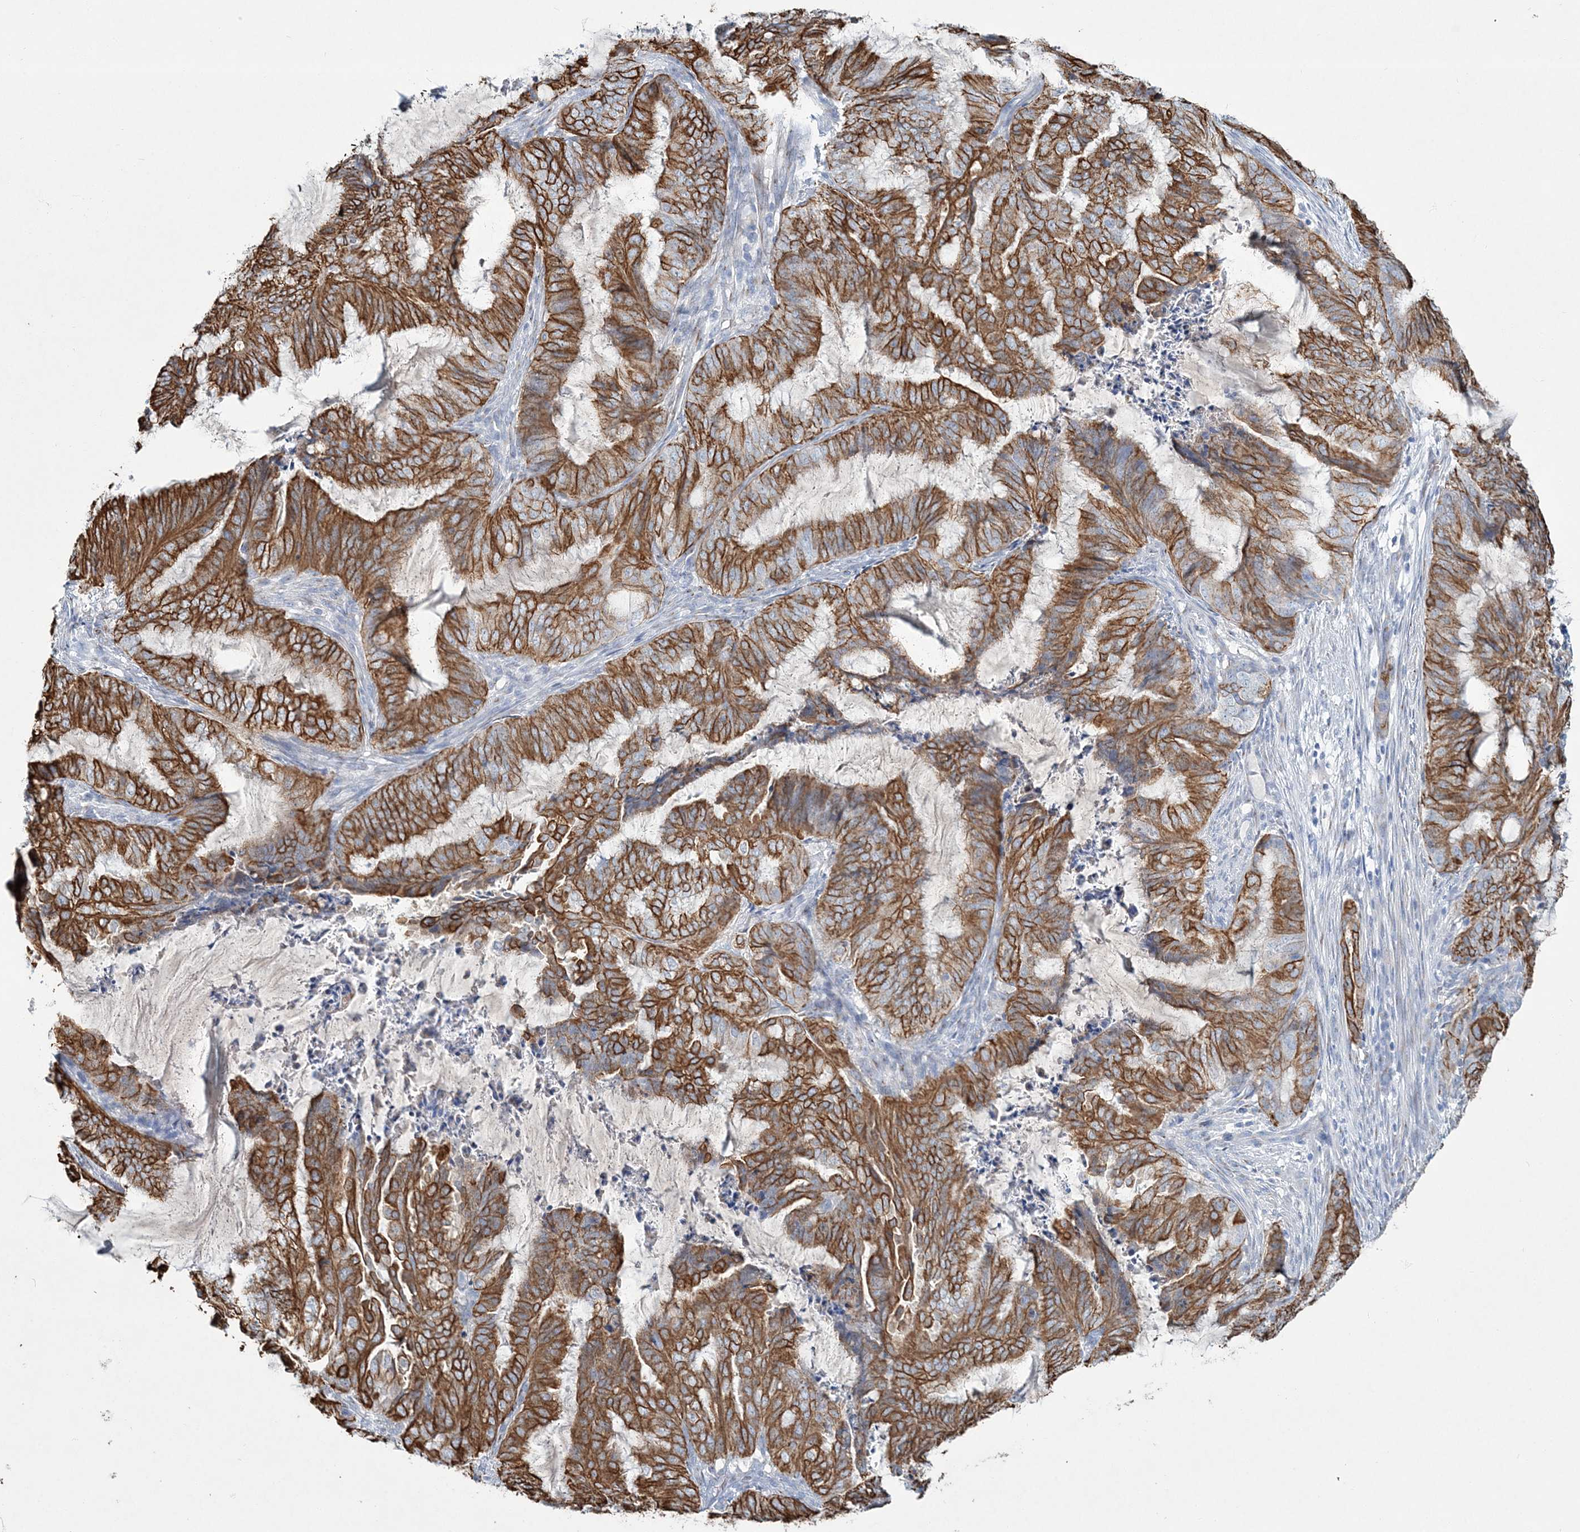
{"staining": {"intensity": "moderate", "quantity": ">75%", "location": "cytoplasmic/membranous"}, "tissue": "endometrial cancer", "cell_type": "Tumor cells", "image_type": "cancer", "snomed": [{"axis": "morphology", "description": "Adenocarcinoma, NOS"}, {"axis": "topography", "description": "Endometrium"}], "caption": "High-magnification brightfield microscopy of endometrial adenocarcinoma stained with DAB (brown) and counterstained with hematoxylin (blue). tumor cells exhibit moderate cytoplasmic/membranous staining is present in about>75% of cells.", "gene": "ADGRL1", "patient": {"sex": "female", "age": 51}}